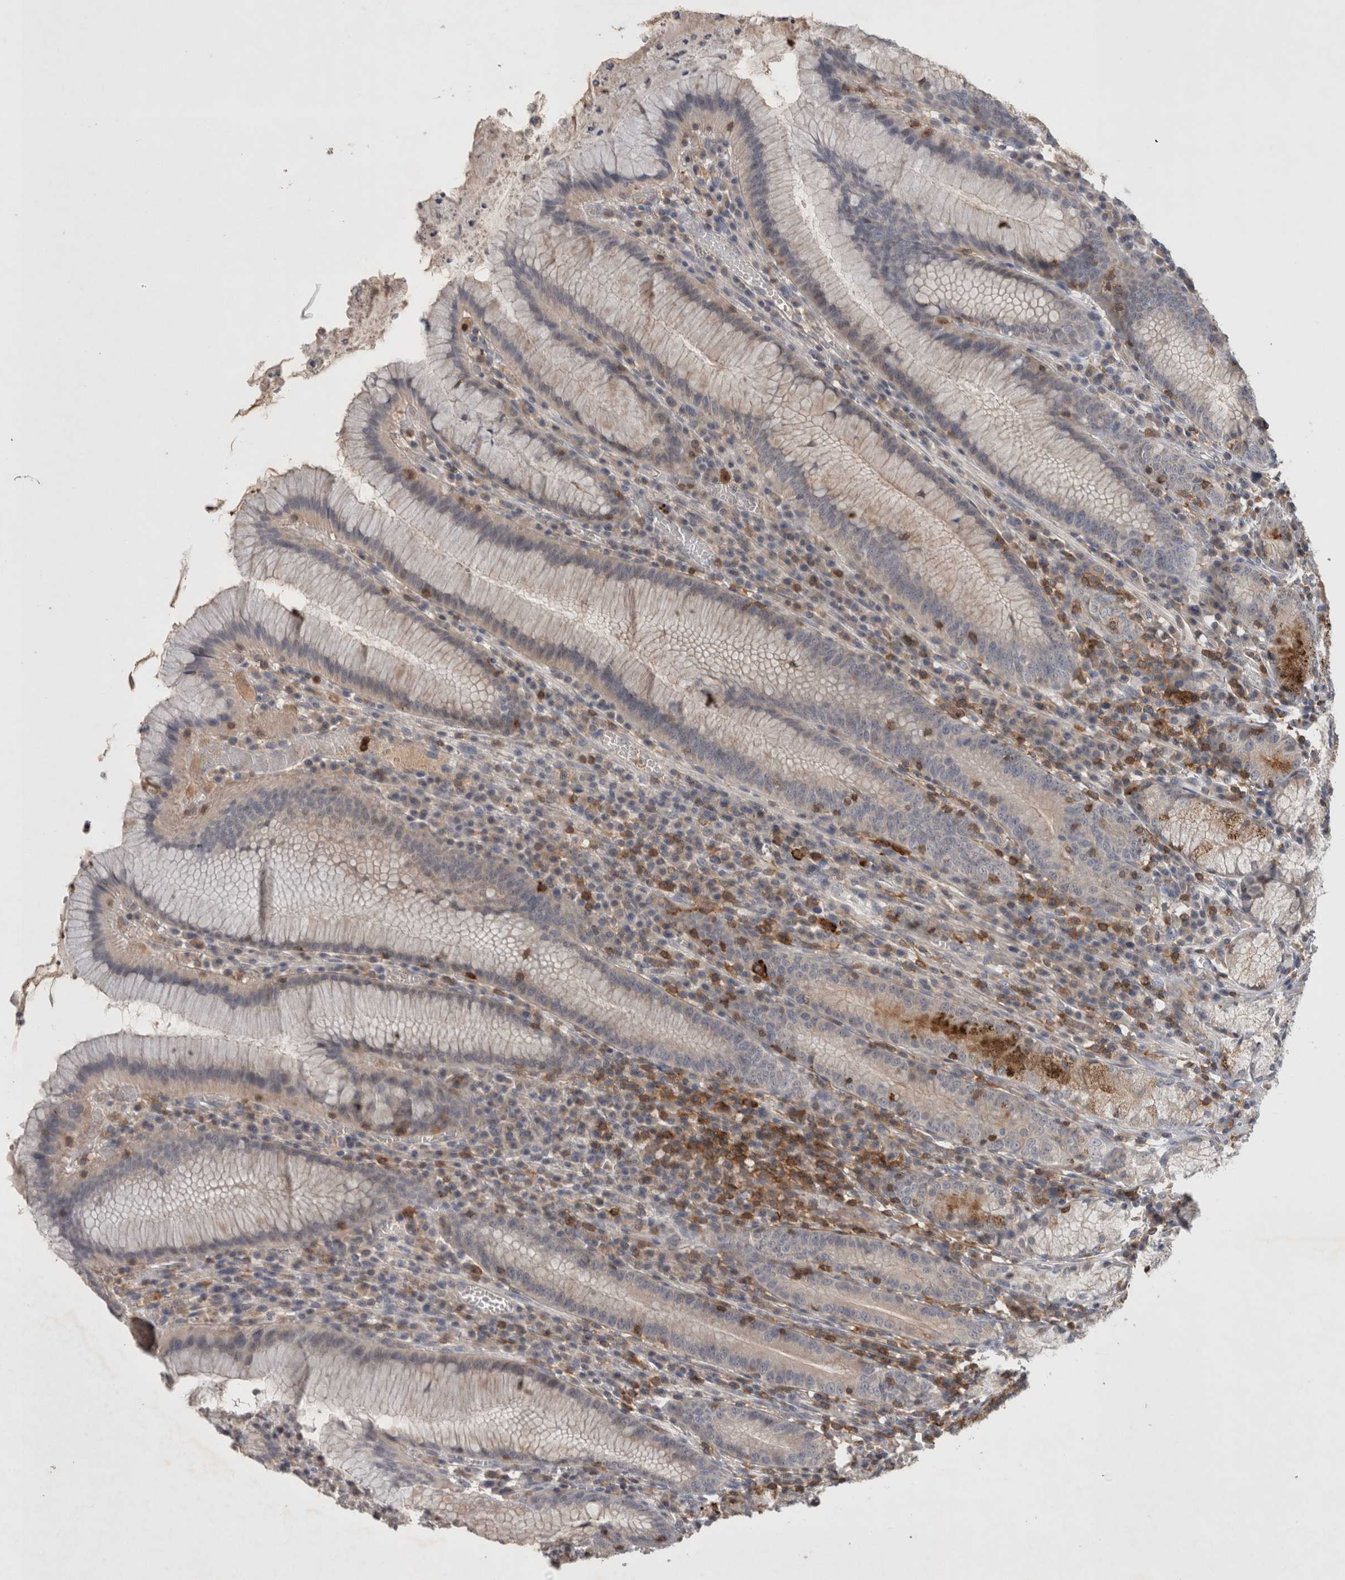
{"staining": {"intensity": "weak", "quantity": "<25%", "location": "cytoplasmic/membranous"}, "tissue": "stomach", "cell_type": "Glandular cells", "image_type": "normal", "snomed": [{"axis": "morphology", "description": "Normal tissue, NOS"}, {"axis": "topography", "description": "Stomach"}], "caption": "This is a photomicrograph of immunohistochemistry (IHC) staining of benign stomach, which shows no staining in glandular cells. (Stains: DAB IHC with hematoxylin counter stain, Microscopy: brightfield microscopy at high magnification).", "gene": "GFRA2", "patient": {"sex": "male", "age": 55}}